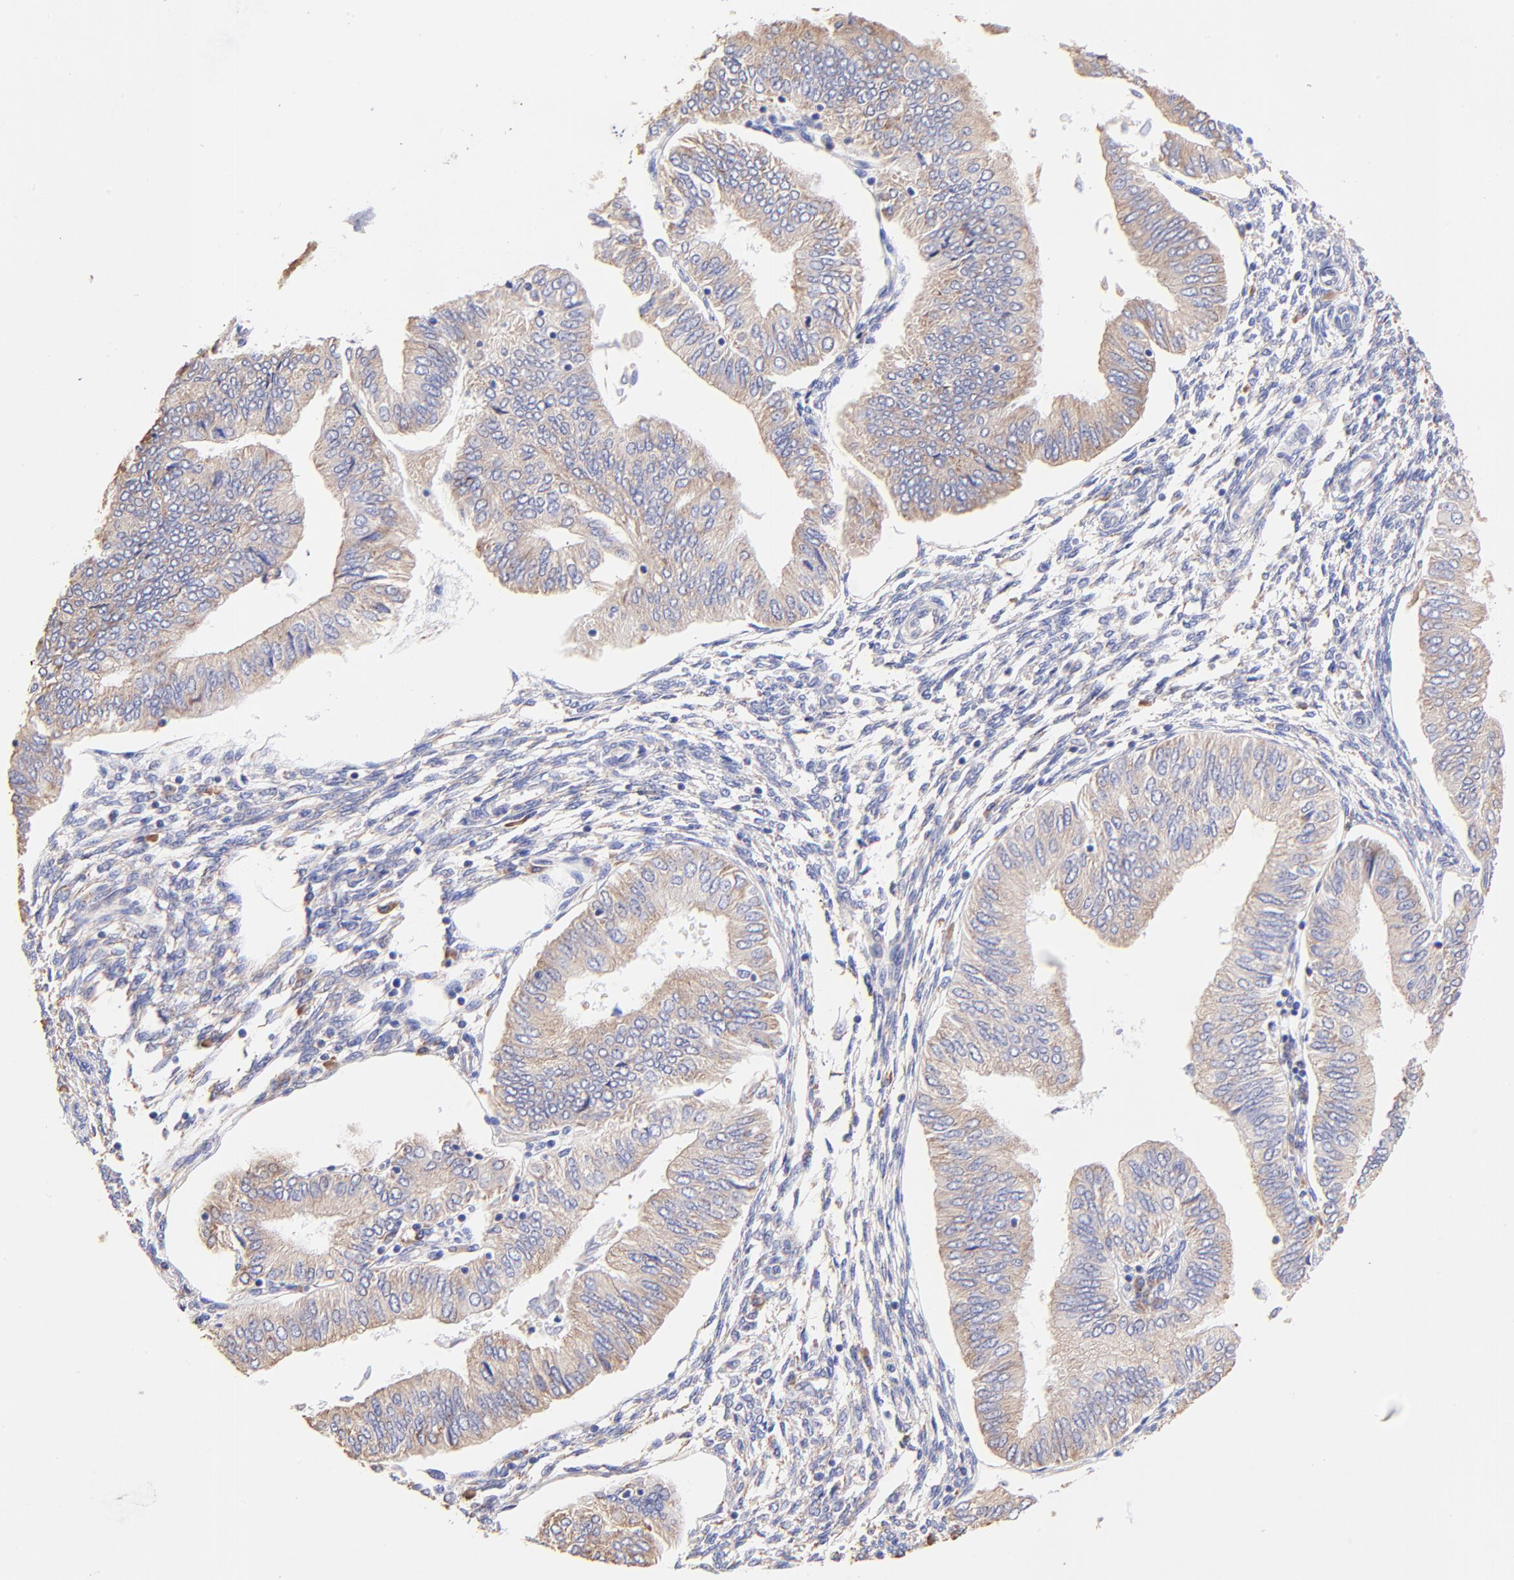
{"staining": {"intensity": "weak", "quantity": ">75%", "location": "cytoplasmic/membranous"}, "tissue": "endometrial cancer", "cell_type": "Tumor cells", "image_type": "cancer", "snomed": [{"axis": "morphology", "description": "Adenocarcinoma, NOS"}, {"axis": "topography", "description": "Endometrium"}], "caption": "Protein analysis of adenocarcinoma (endometrial) tissue shows weak cytoplasmic/membranous staining in approximately >75% of tumor cells. The staining was performed using DAB, with brown indicating positive protein expression. Nuclei are stained blue with hematoxylin.", "gene": "RPL30", "patient": {"sex": "female", "age": 51}}